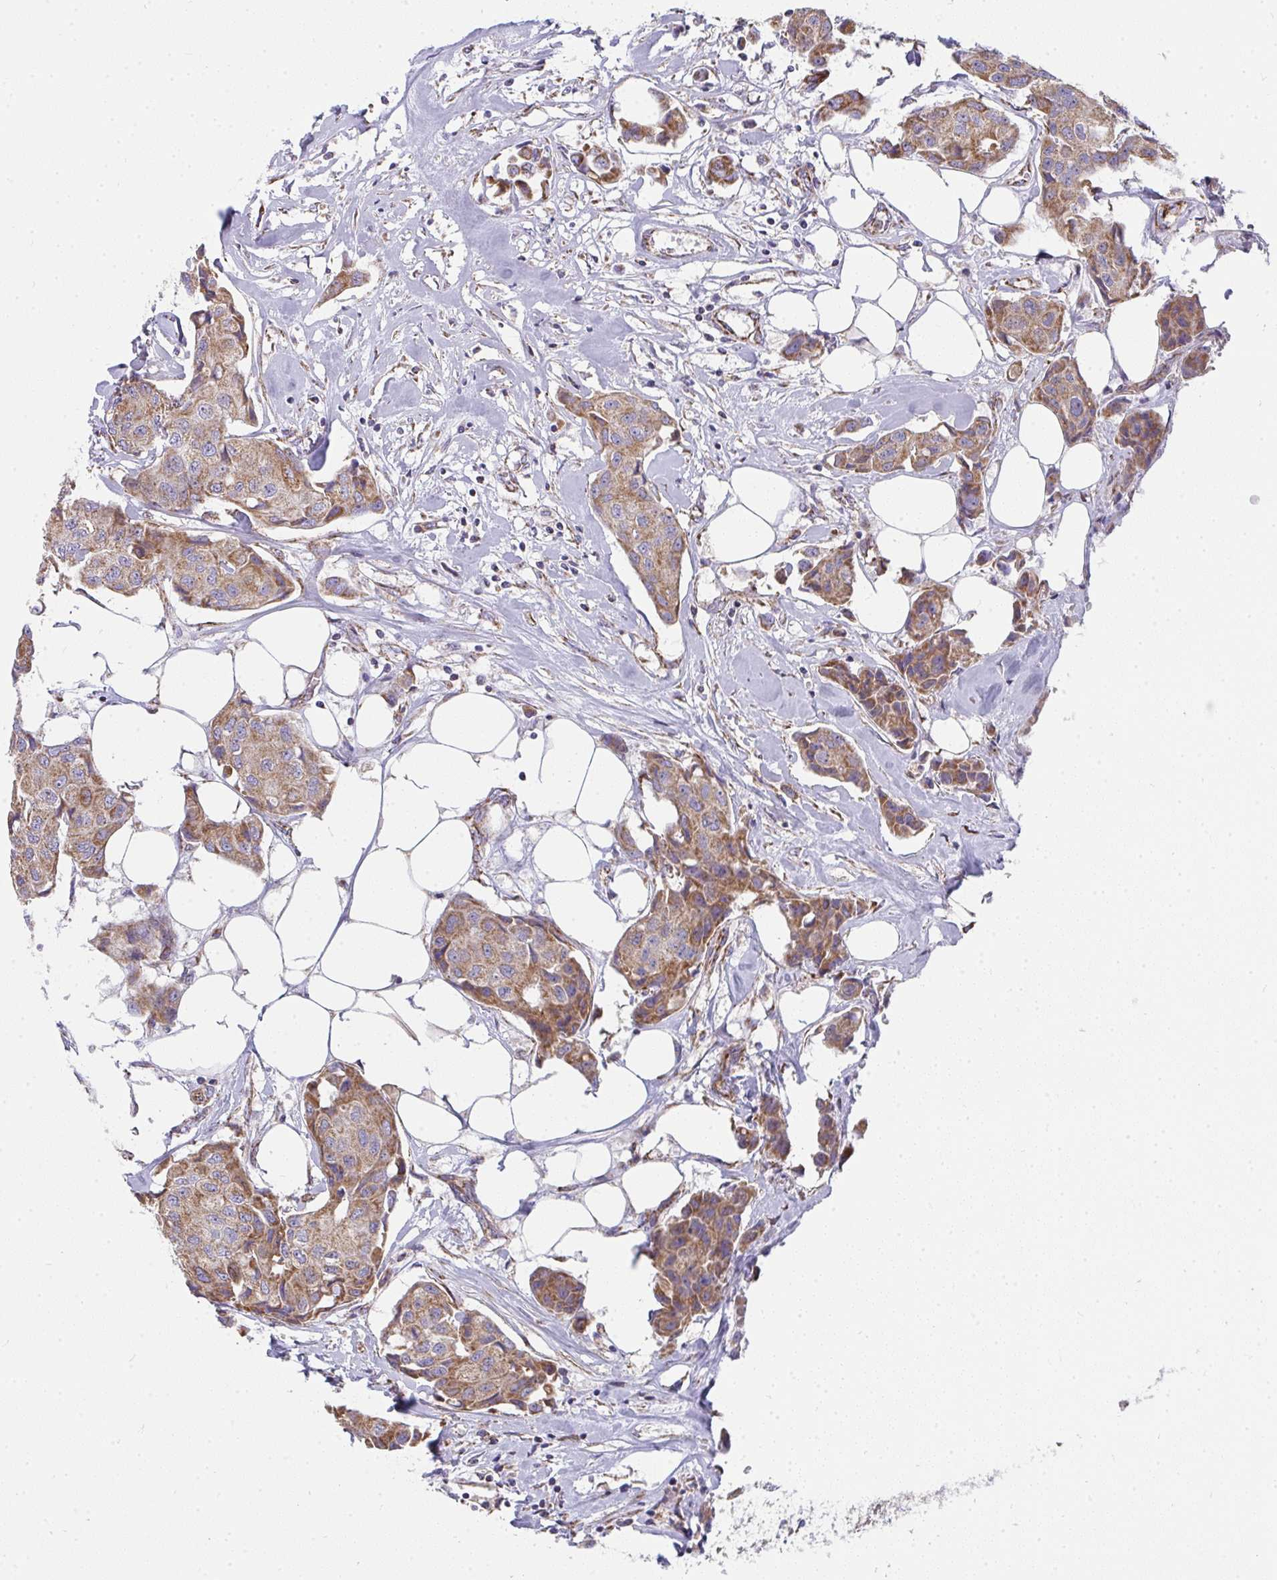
{"staining": {"intensity": "moderate", "quantity": ">75%", "location": "cytoplasmic/membranous"}, "tissue": "breast cancer", "cell_type": "Tumor cells", "image_type": "cancer", "snomed": [{"axis": "morphology", "description": "Duct carcinoma"}, {"axis": "topography", "description": "Breast"}, {"axis": "topography", "description": "Lymph node"}], "caption": "The immunohistochemical stain labels moderate cytoplasmic/membranous expression in tumor cells of breast cancer (infiltrating ductal carcinoma) tissue.", "gene": "FAHD1", "patient": {"sex": "female", "age": 80}}